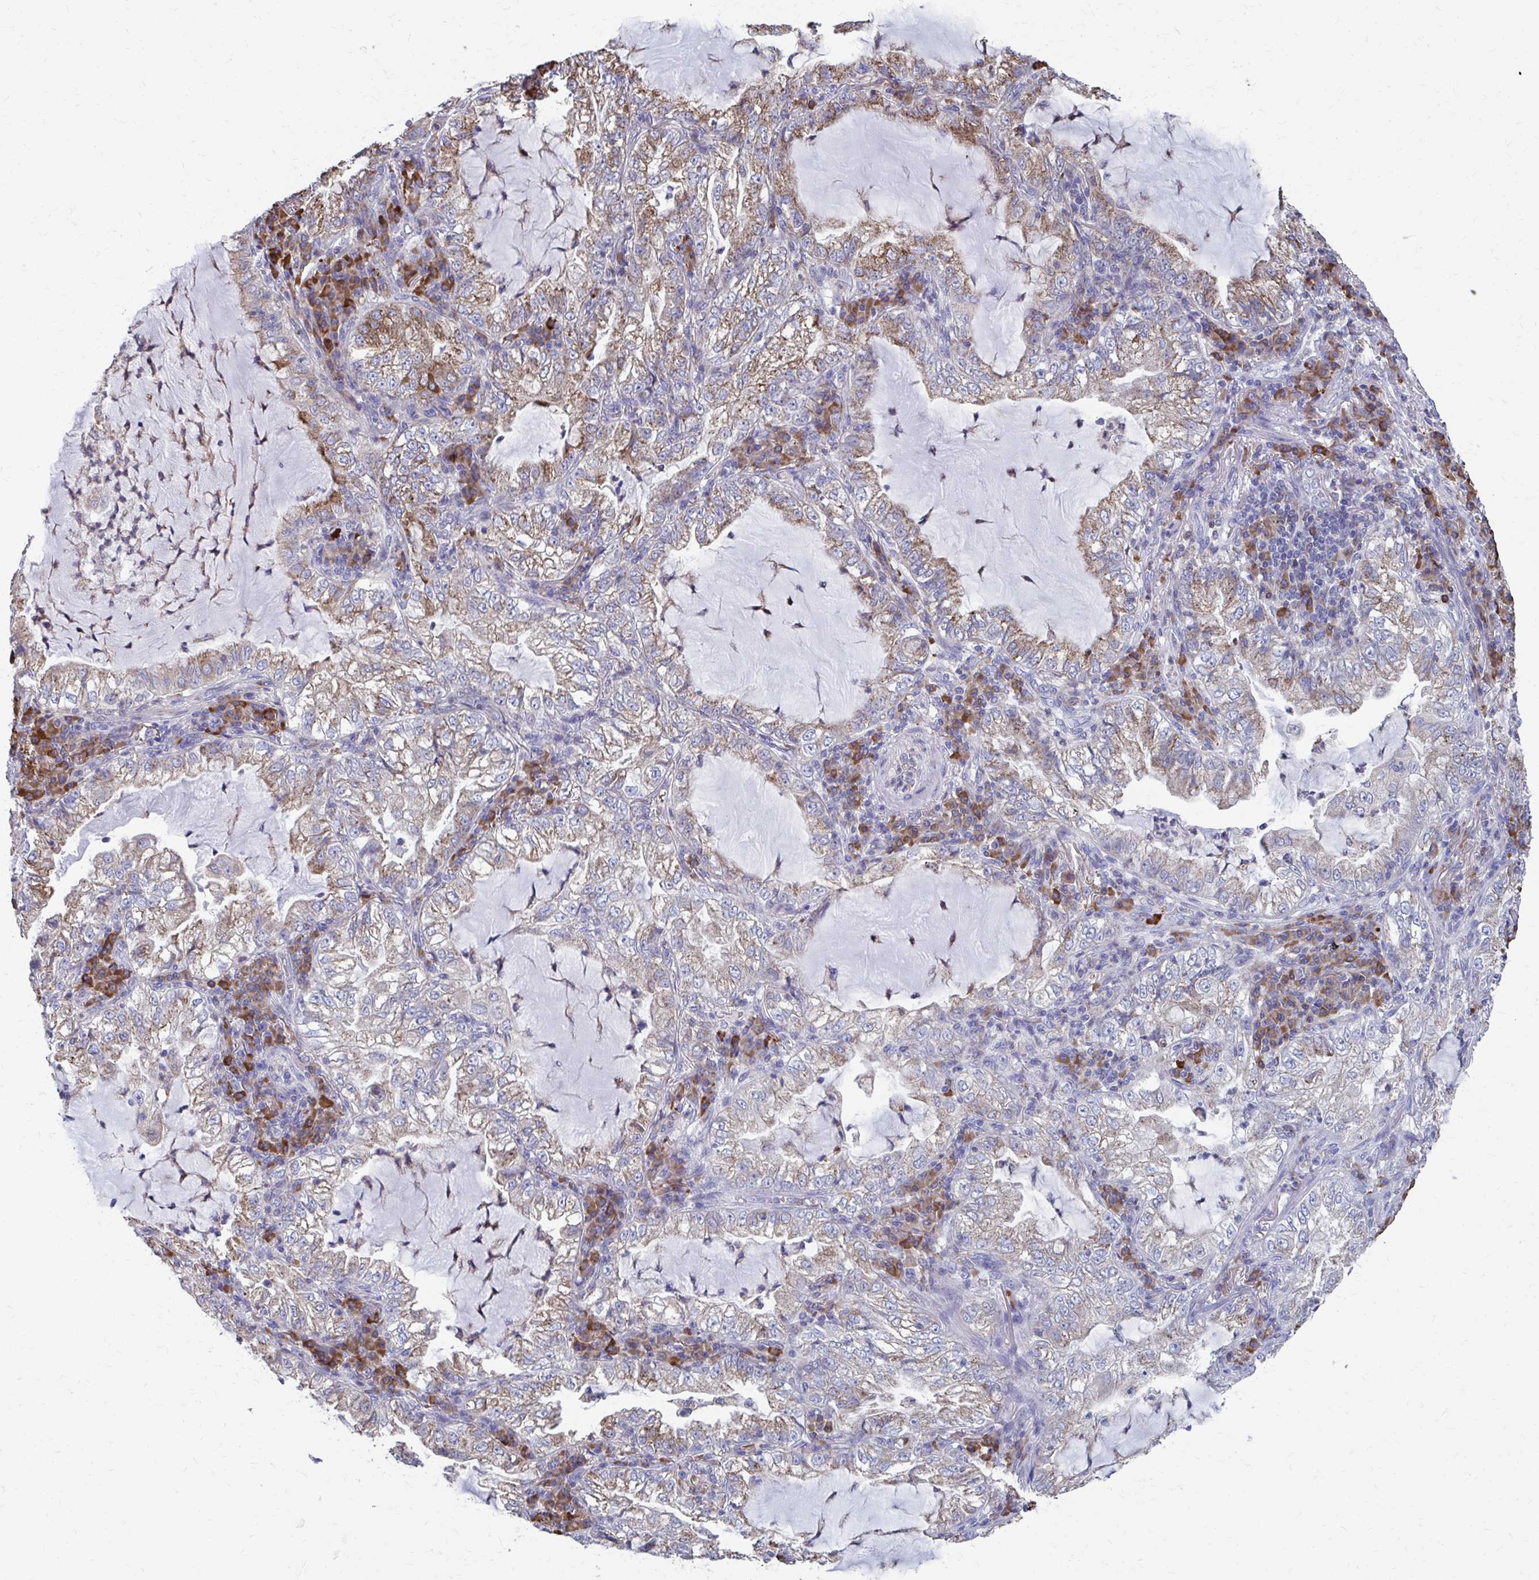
{"staining": {"intensity": "weak", "quantity": ">75%", "location": "cytoplasmic/membranous"}, "tissue": "lung cancer", "cell_type": "Tumor cells", "image_type": "cancer", "snomed": [{"axis": "morphology", "description": "Adenocarcinoma, NOS"}, {"axis": "topography", "description": "Lung"}], "caption": "Human adenocarcinoma (lung) stained with a protein marker exhibits weak staining in tumor cells.", "gene": "FKBP2", "patient": {"sex": "female", "age": 73}}